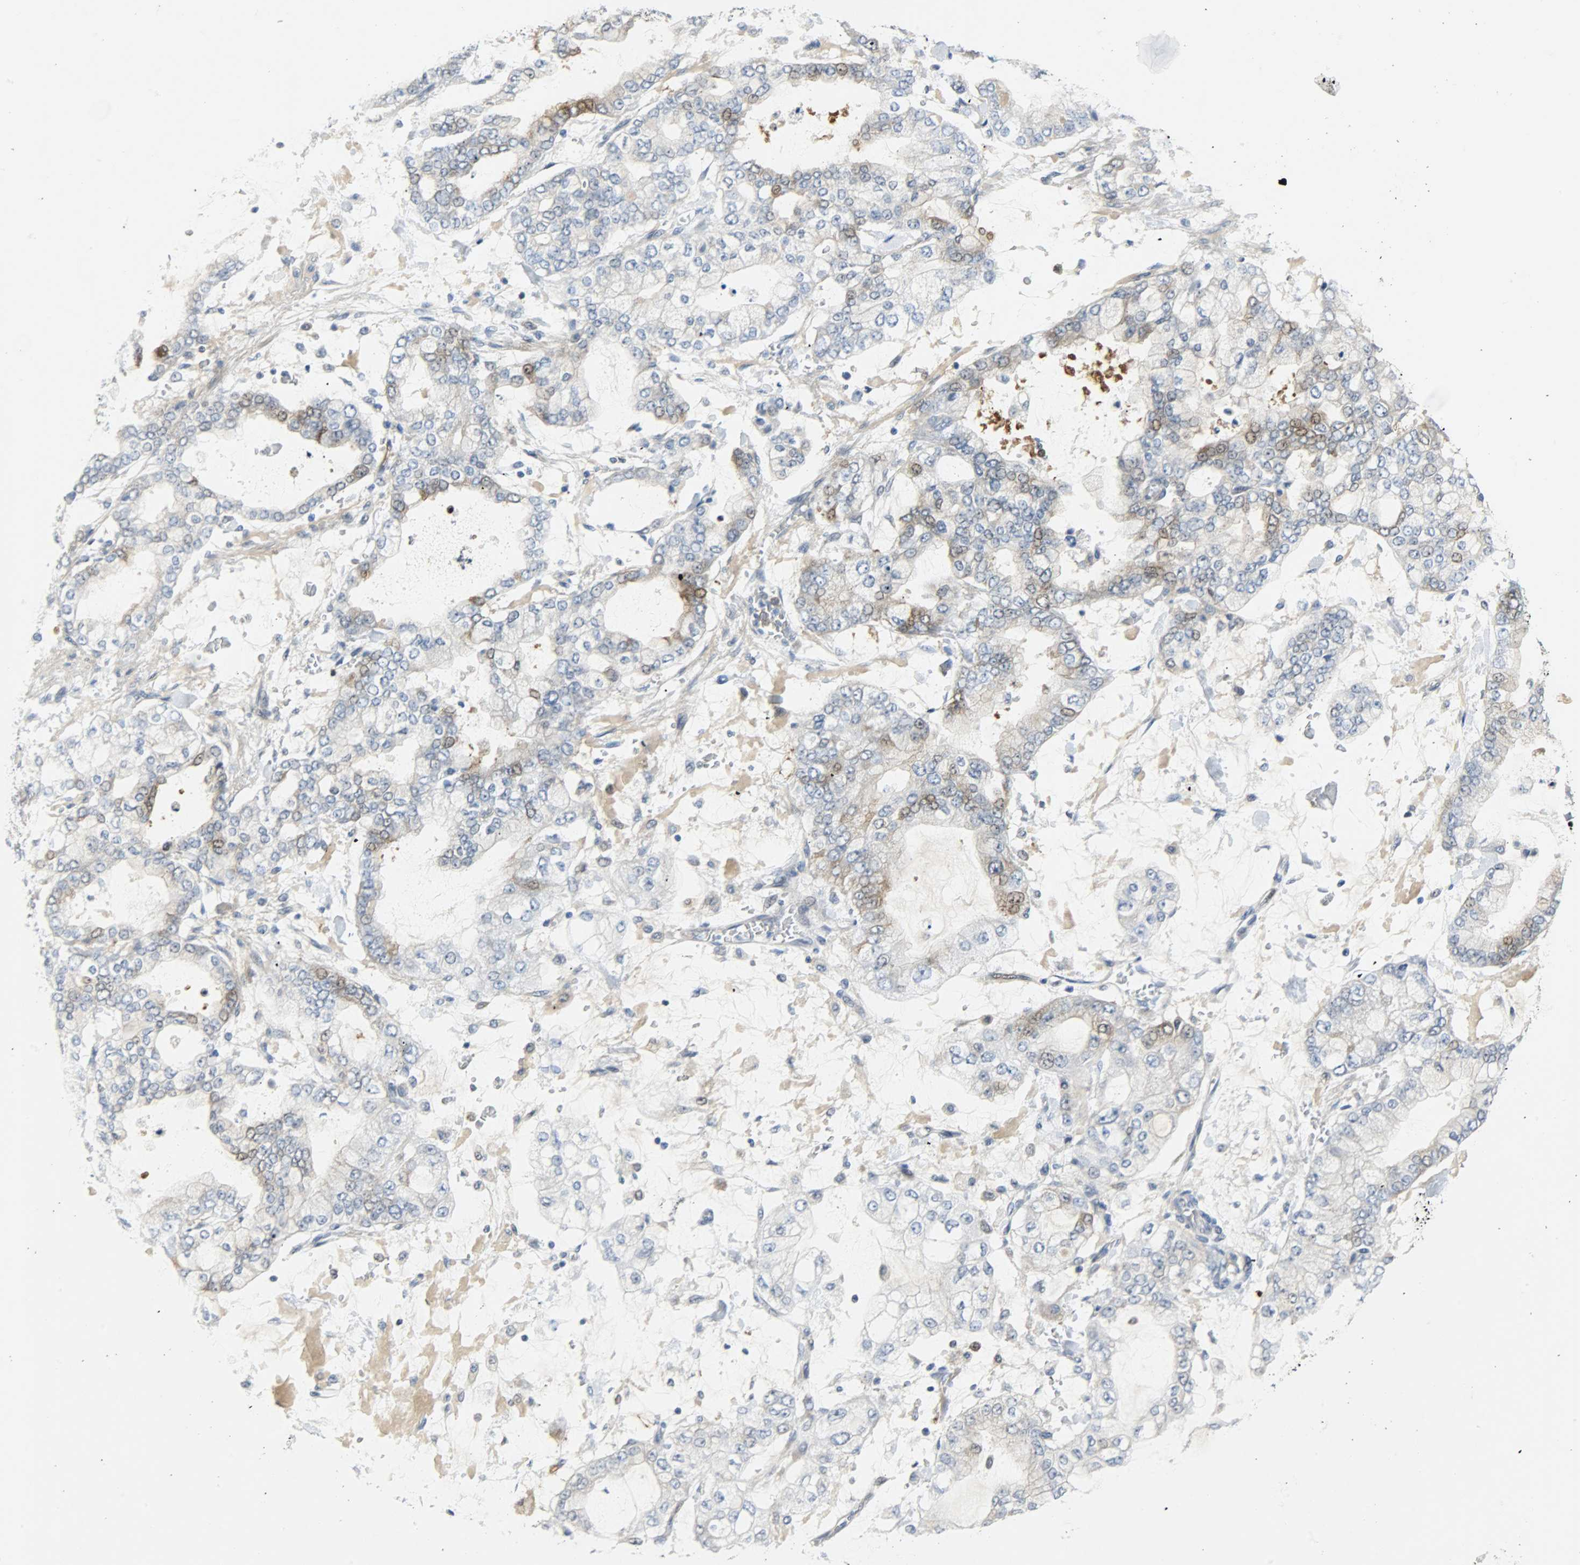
{"staining": {"intensity": "weak", "quantity": "<25%", "location": "nuclear"}, "tissue": "stomach cancer", "cell_type": "Tumor cells", "image_type": "cancer", "snomed": [{"axis": "morphology", "description": "Normal tissue, NOS"}, {"axis": "morphology", "description": "Adenocarcinoma, NOS"}, {"axis": "topography", "description": "Stomach, upper"}, {"axis": "topography", "description": "Stomach"}], "caption": "Tumor cells show no significant protein expression in stomach cancer (adenocarcinoma).", "gene": "EIF4EBP1", "patient": {"sex": "male", "age": 76}}